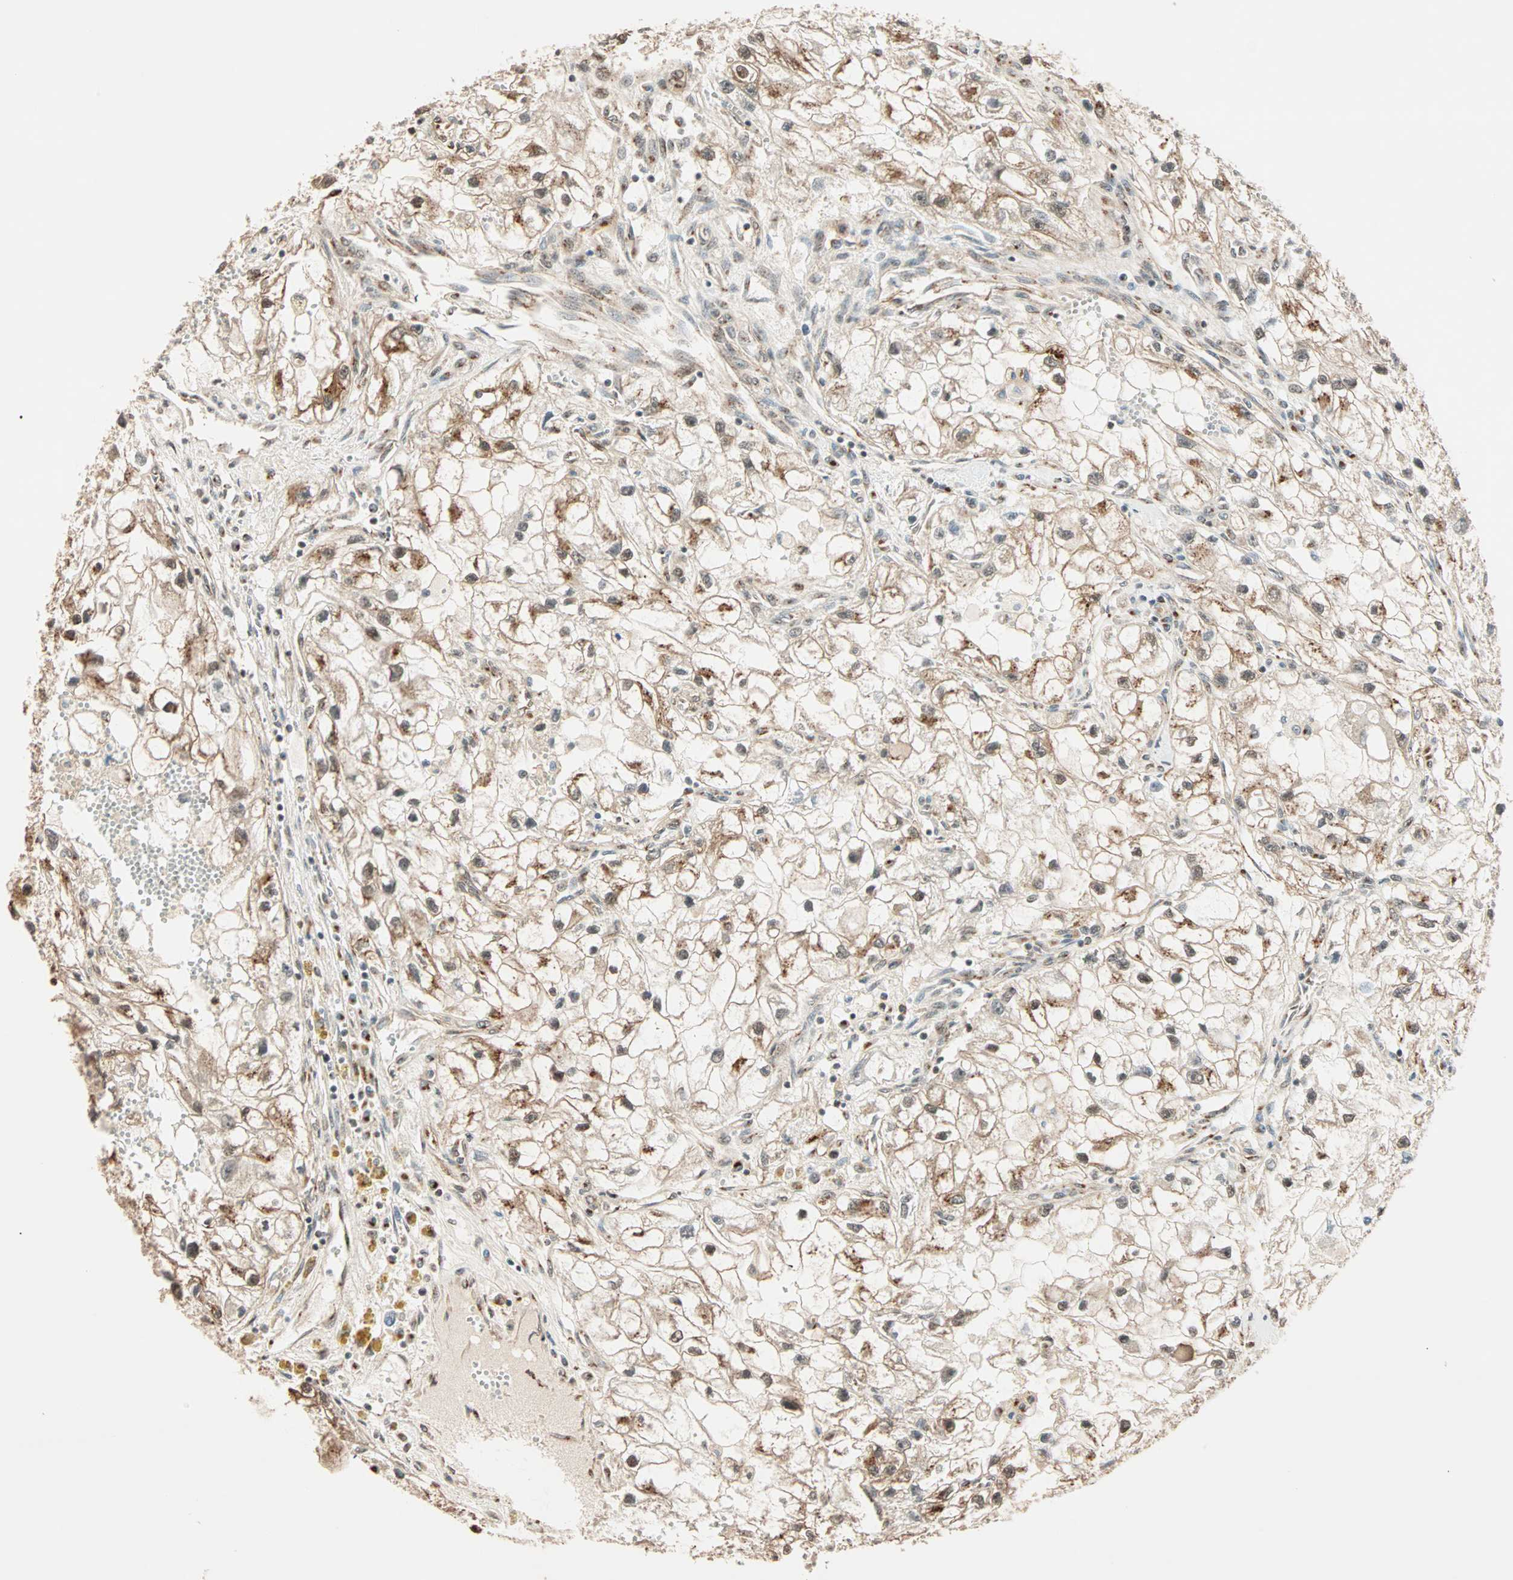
{"staining": {"intensity": "weak", "quantity": "25%-75%", "location": "cytoplasmic/membranous"}, "tissue": "renal cancer", "cell_type": "Tumor cells", "image_type": "cancer", "snomed": [{"axis": "morphology", "description": "Adenocarcinoma, NOS"}, {"axis": "topography", "description": "Kidney"}], "caption": "There is low levels of weak cytoplasmic/membranous positivity in tumor cells of adenocarcinoma (renal), as demonstrated by immunohistochemical staining (brown color).", "gene": "PRDM2", "patient": {"sex": "female", "age": 70}}